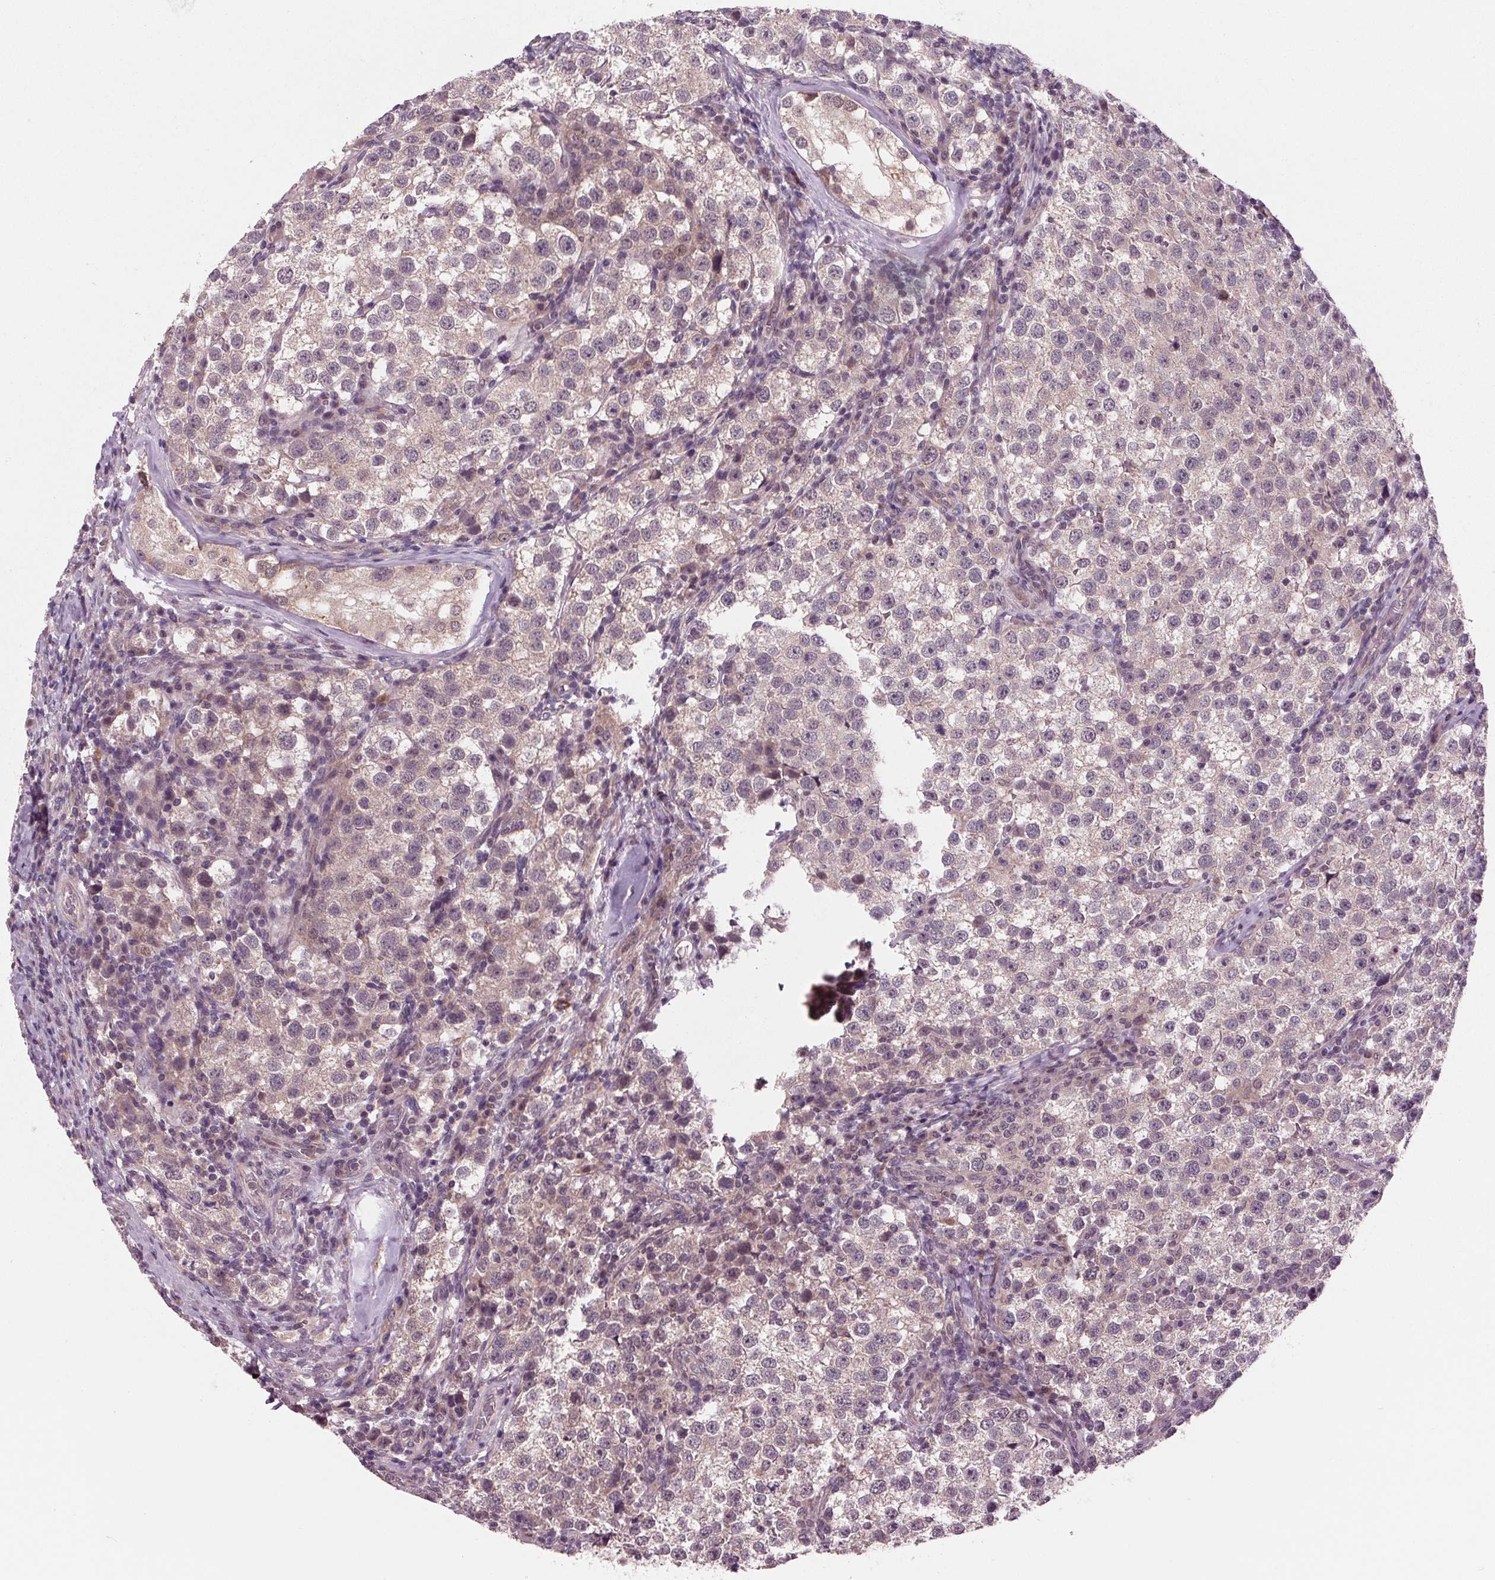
{"staining": {"intensity": "weak", "quantity": "<25%", "location": "cytoplasmic/membranous"}, "tissue": "testis cancer", "cell_type": "Tumor cells", "image_type": "cancer", "snomed": [{"axis": "morphology", "description": "Seminoma, NOS"}, {"axis": "topography", "description": "Testis"}], "caption": "Immunohistochemical staining of human testis cancer (seminoma) reveals no significant staining in tumor cells.", "gene": "MAPK8", "patient": {"sex": "male", "age": 37}}